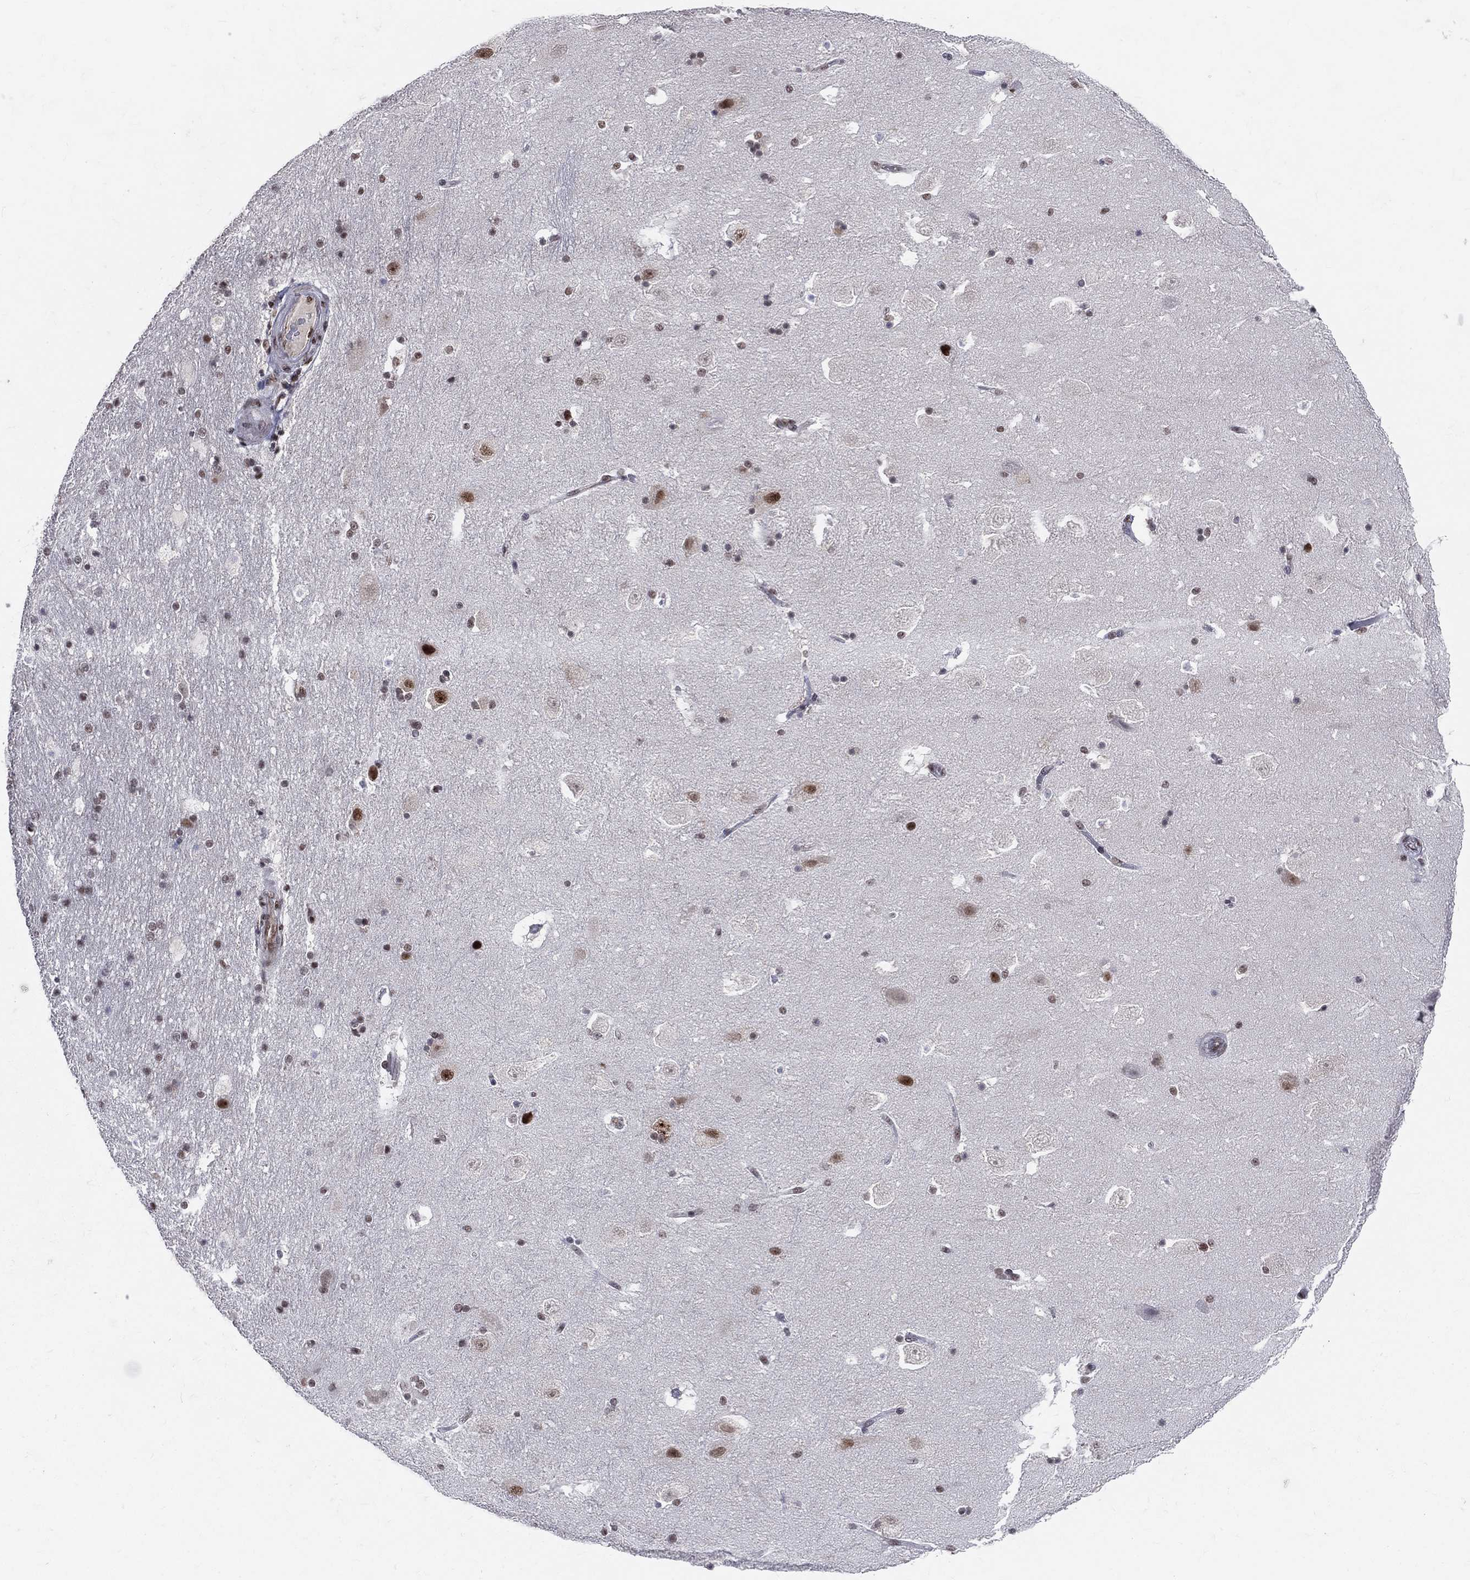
{"staining": {"intensity": "strong", "quantity": "<25%", "location": "nuclear"}, "tissue": "hippocampus", "cell_type": "Glial cells", "image_type": "normal", "snomed": [{"axis": "morphology", "description": "Normal tissue, NOS"}, {"axis": "topography", "description": "Hippocampus"}], "caption": "This micrograph demonstrates normal hippocampus stained with immunohistochemistry (IHC) to label a protein in brown. The nuclear of glial cells show strong positivity for the protein. Nuclei are counter-stained blue.", "gene": "CDK7", "patient": {"sex": "male", "age": 51}}